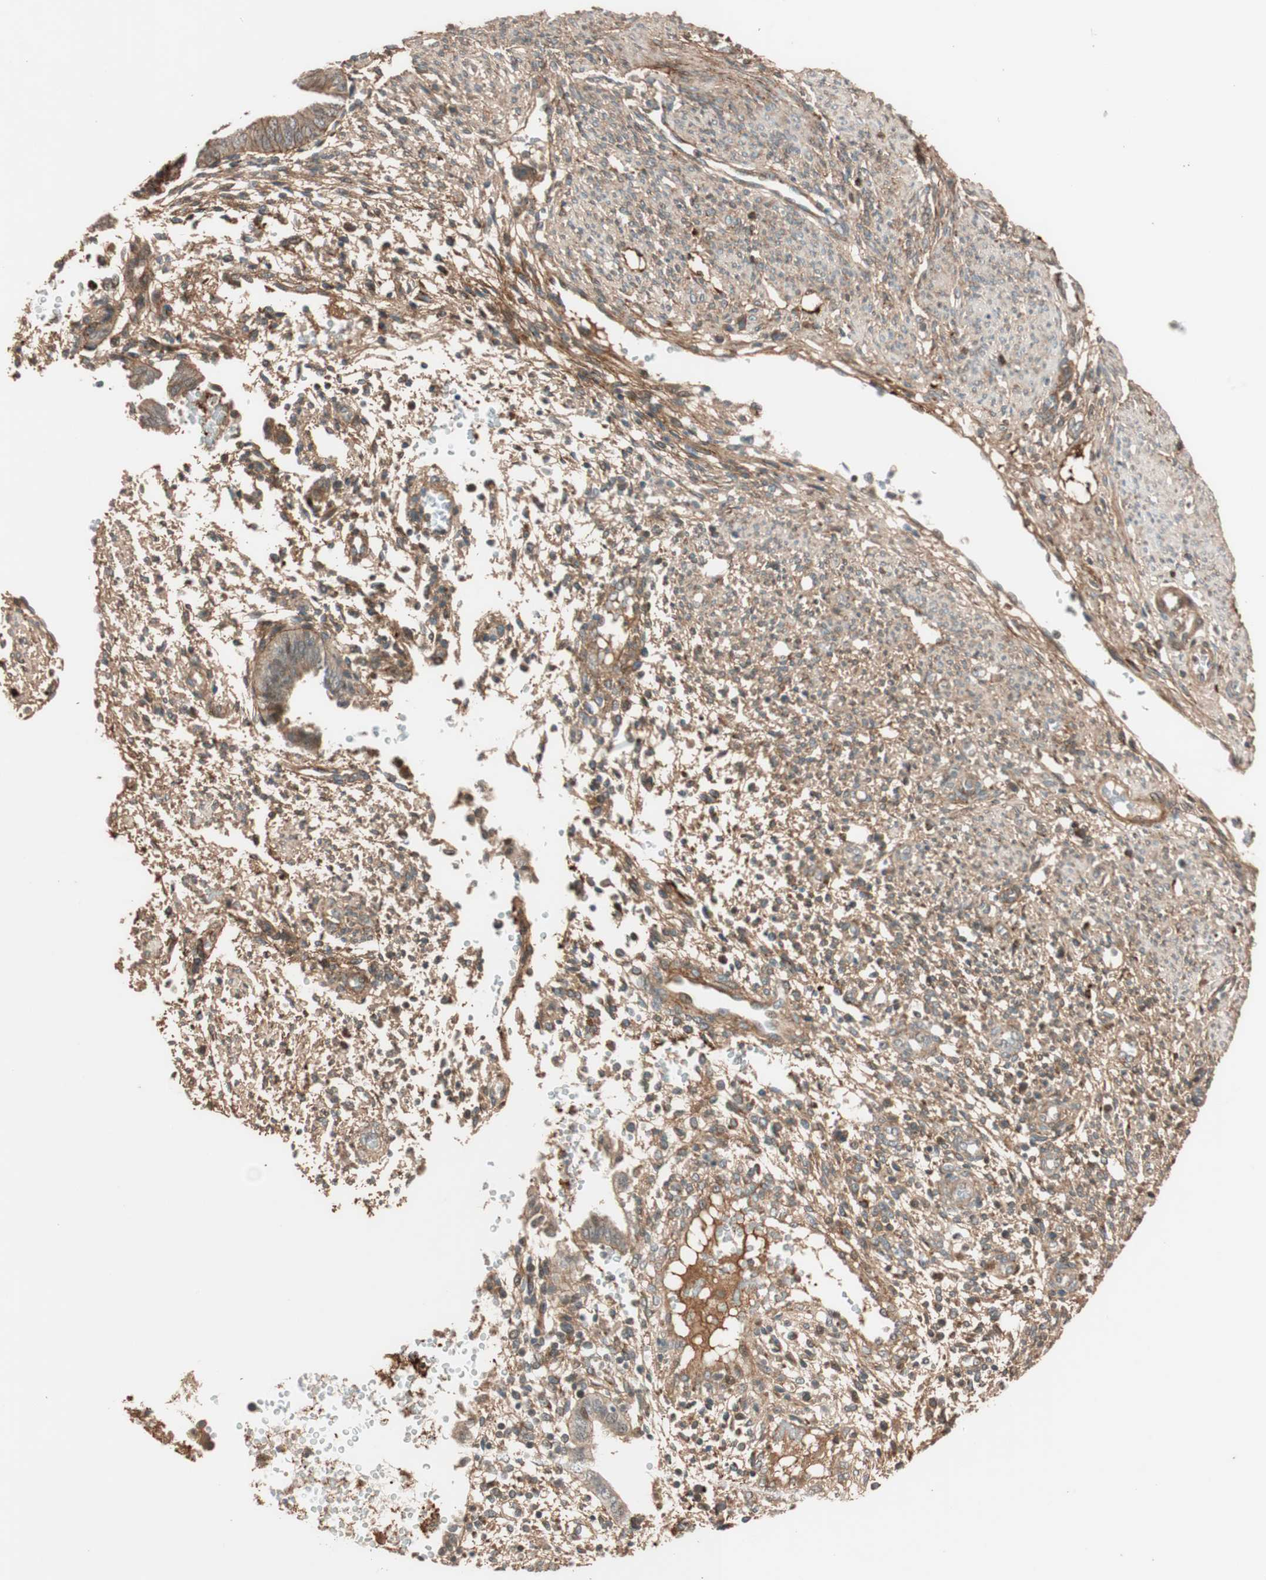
{"staining": {"intensity": "moderate", "quantity": ">75%", "location": "cytoplasmic/membranous"}, "tissue": "endometrium", "cell_type": "Cells in endometrial stroma", "image_type": "normal", "snomed": [{"axis": "morphology", "description": "Normal tissue, NOS"}, {"axis": "topography", "description": "Endometrium"}], "caption": "A brown stain highlights moderate cytoplasmic/membranous positivity of a protein in cells in endometrial stroma of unremarkable endometrium. Using DAB (3,3'-diaminobenzidine) (brown) and hematoxylin (blue) stains, captured at high magnification using brightfield microscopy.", "gene": "EPHA6", "patient": {"sex": "female", "age": 35}}